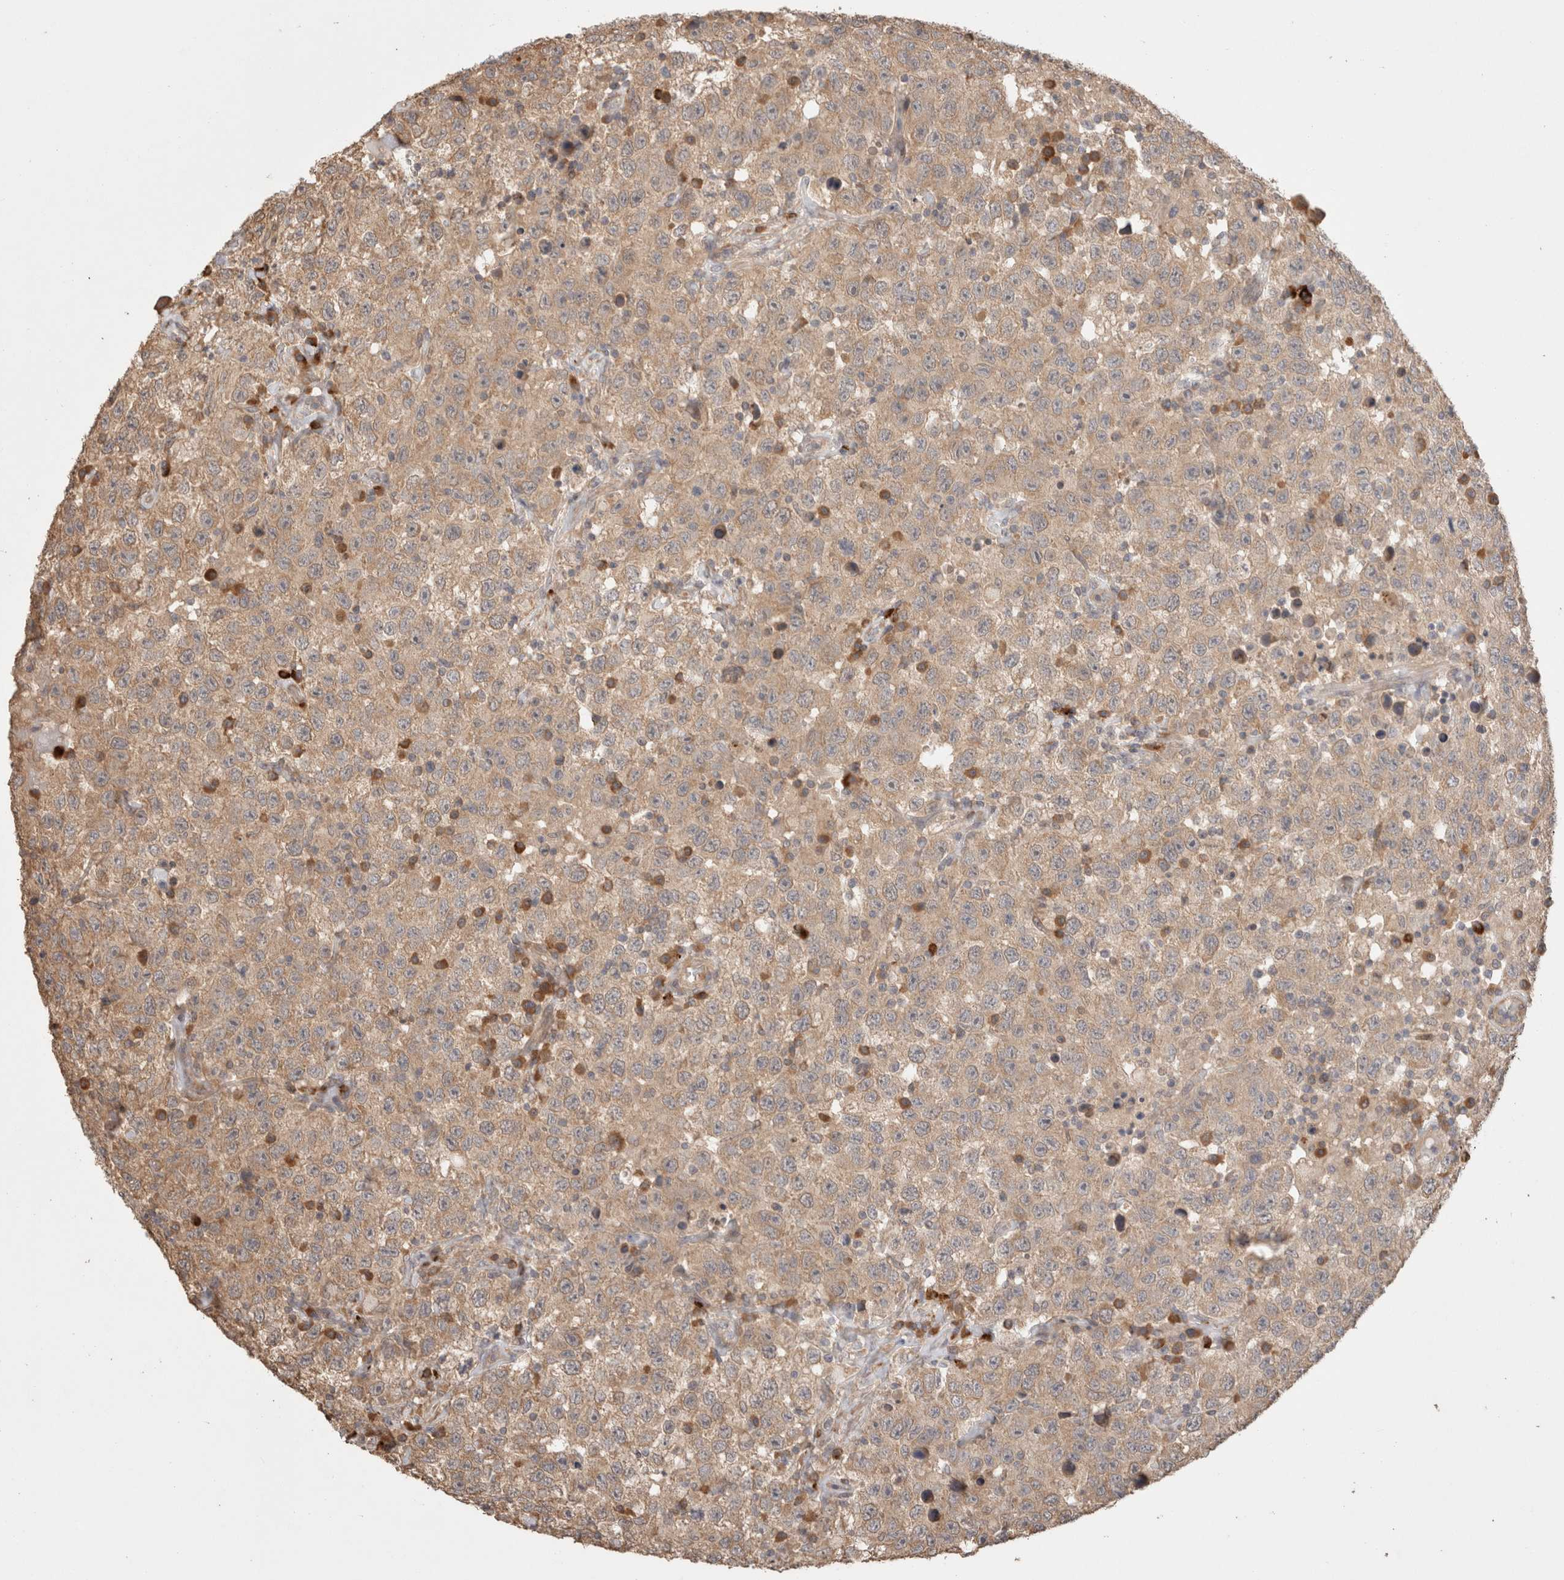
{"staining": {"intensity": "weak", "quantity": ">75%", "location": "cytoplasmic/membranous"}, "tissue": "testis cancer", "cell_type": "Tumor cells", "image_type": "cancer", "snomed": [{"axis": "morphology", "description": "Seminoma, NOS"}, {"axis": "topography", "description": "Testis"}], "caption": "Testis seminoma stained with a brown dye shows weak cytoplasmic/membranous positive staining in about >75% of tumor cells.", "gene": "HROB", "patient": {"sex": "male", "age": 41}}